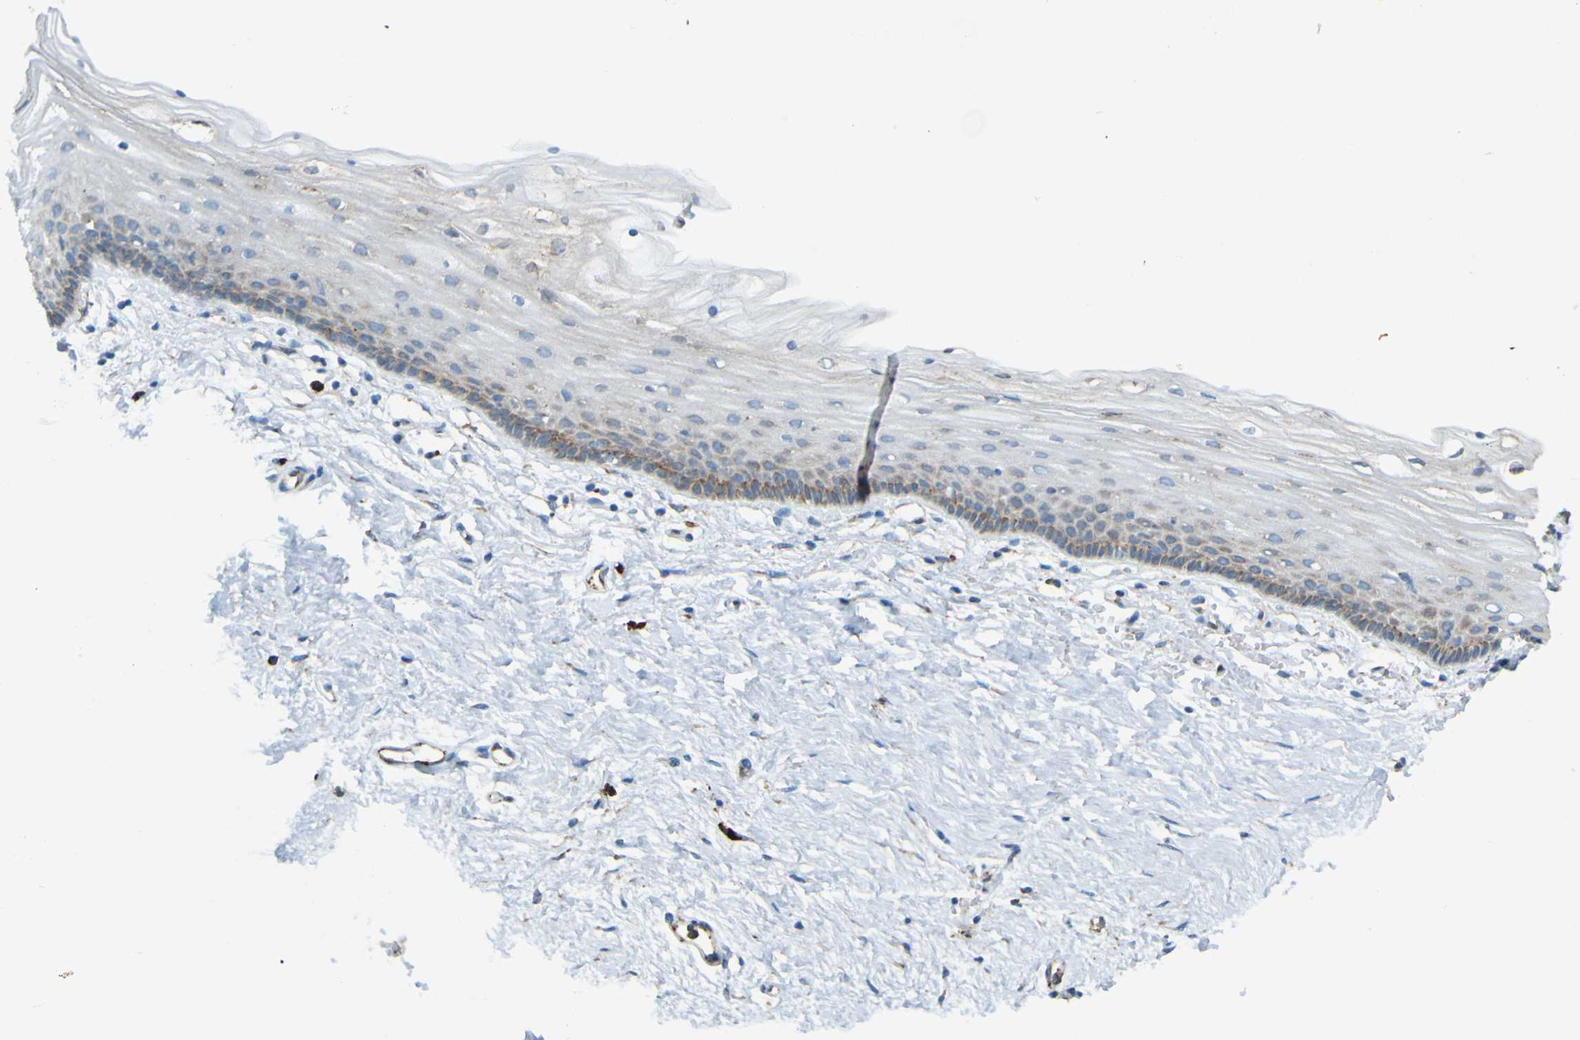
{"staining": {"intensity": "weak", "quantity": "25%-75%", "location": "cytoplasmic/membranous"}, "tissue": "vagina", "cell_type": "Squamous epithelial cells", "image_type": "normal", "snomed": [{"axis": "morphology", "description": "Normal tissue, NOS"}, {"axis": "topography", "description": "Vagina"}], "caption": "DAB immunohistochemical staining of benign human vagina exhibits weak cytoplasmic/membranous protein staining in approximately 25%-75% of squamous epithelial cells.", "gene": "SSR1", "patient": {"sex": "female", "age": 44}}